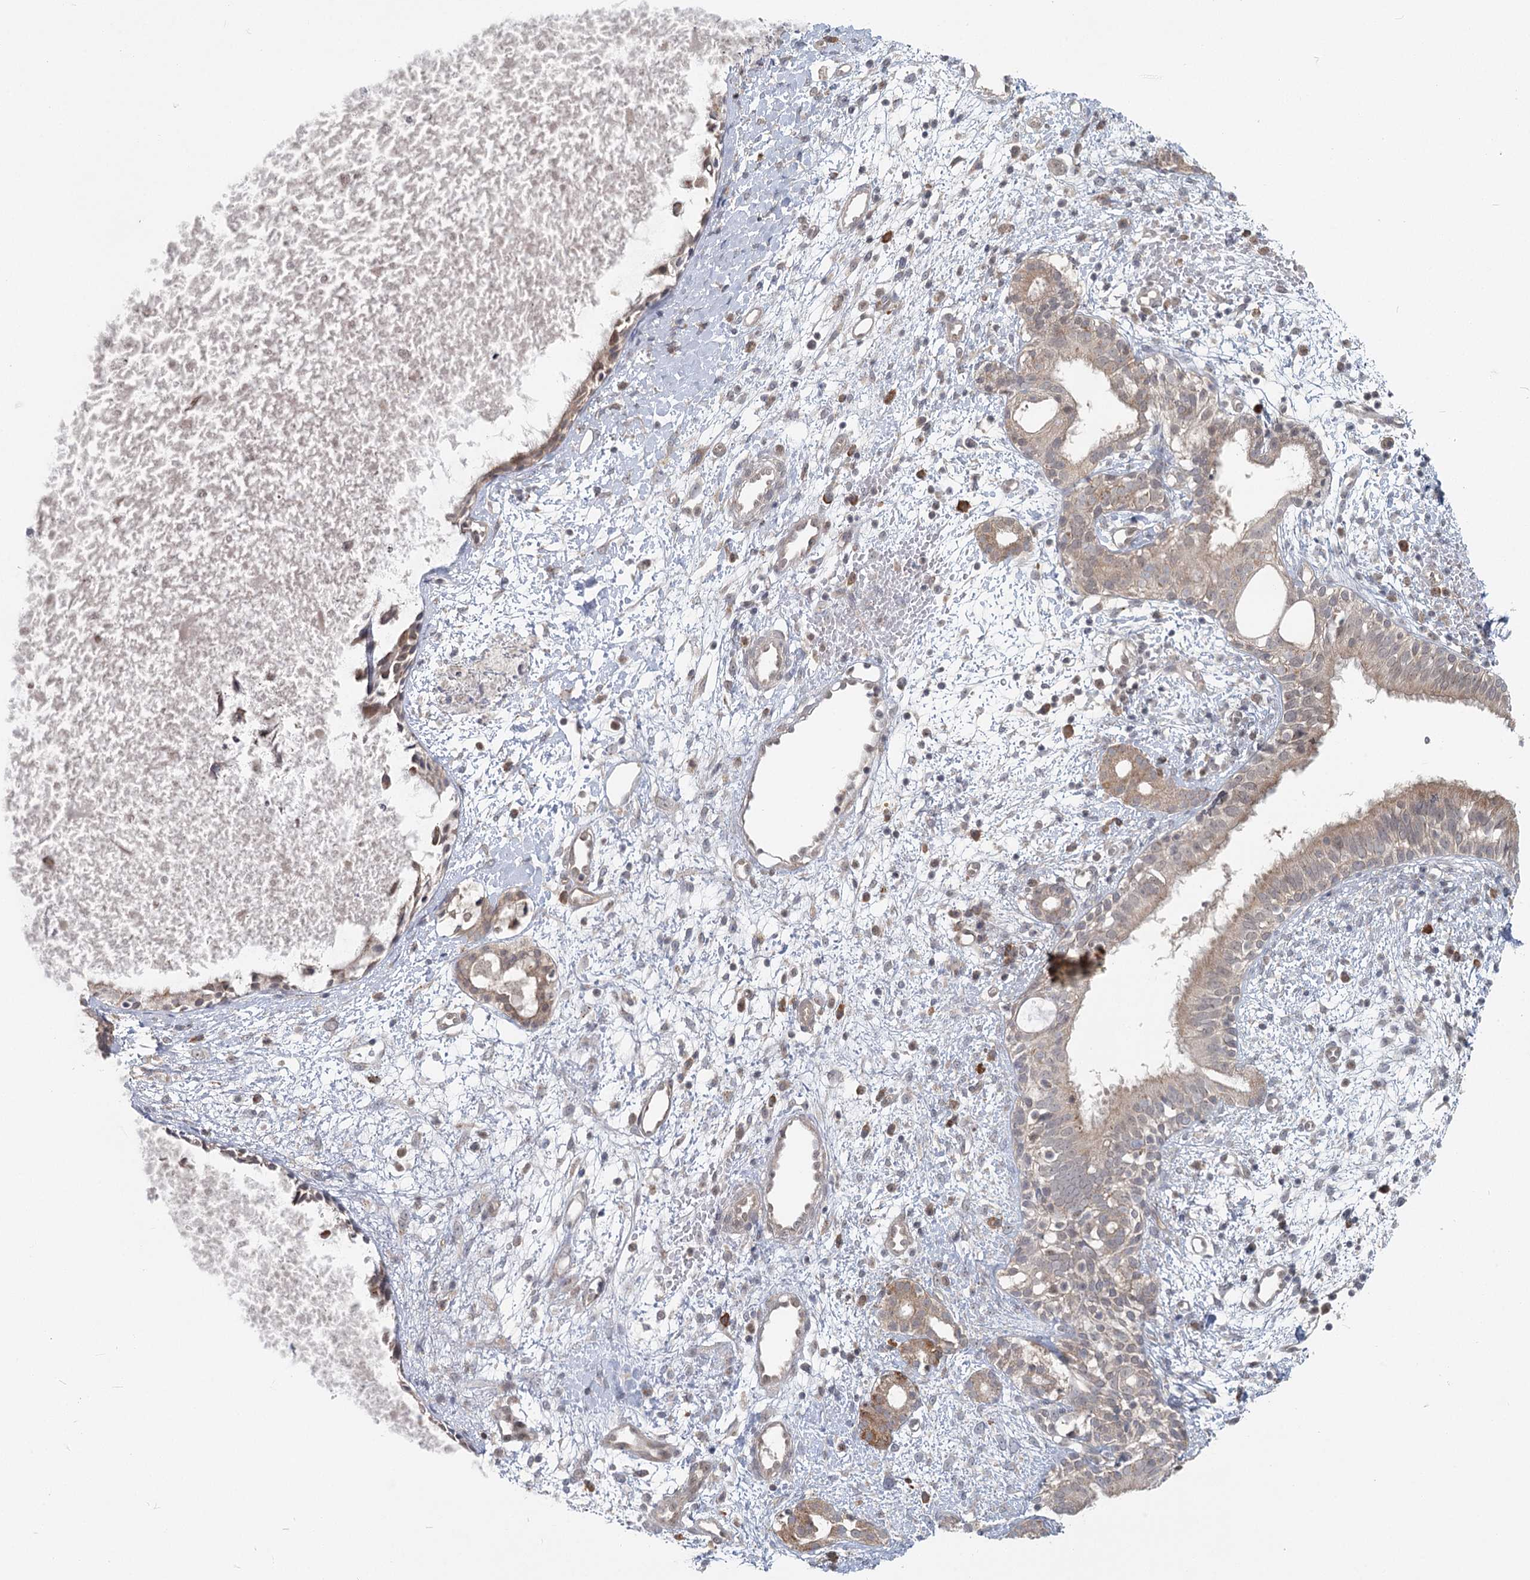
{"staining": {"intensity": "weak", "quantity": "25%-75%", "location": "cytoplasmic/membranous"}, "tissue": "nasopharynx", "cell_type": "Respiratory epithelial cells", "image_type": "normal", "snomed": [{"axis": "morphology", "description": "Normal tissue, NOS"}, {"axis": "topography", "description": "Nasopharynx"}], "caption": "Immunohistochemical staining of unremarkable nasopharynx shows 25%-75% levels of weak cytoplasmic/membranous protein expression in about 25%-75% of respiratory epithelial cells.", "gene": "THNSL1", "patient": {"sex": "male", "age": 22}}